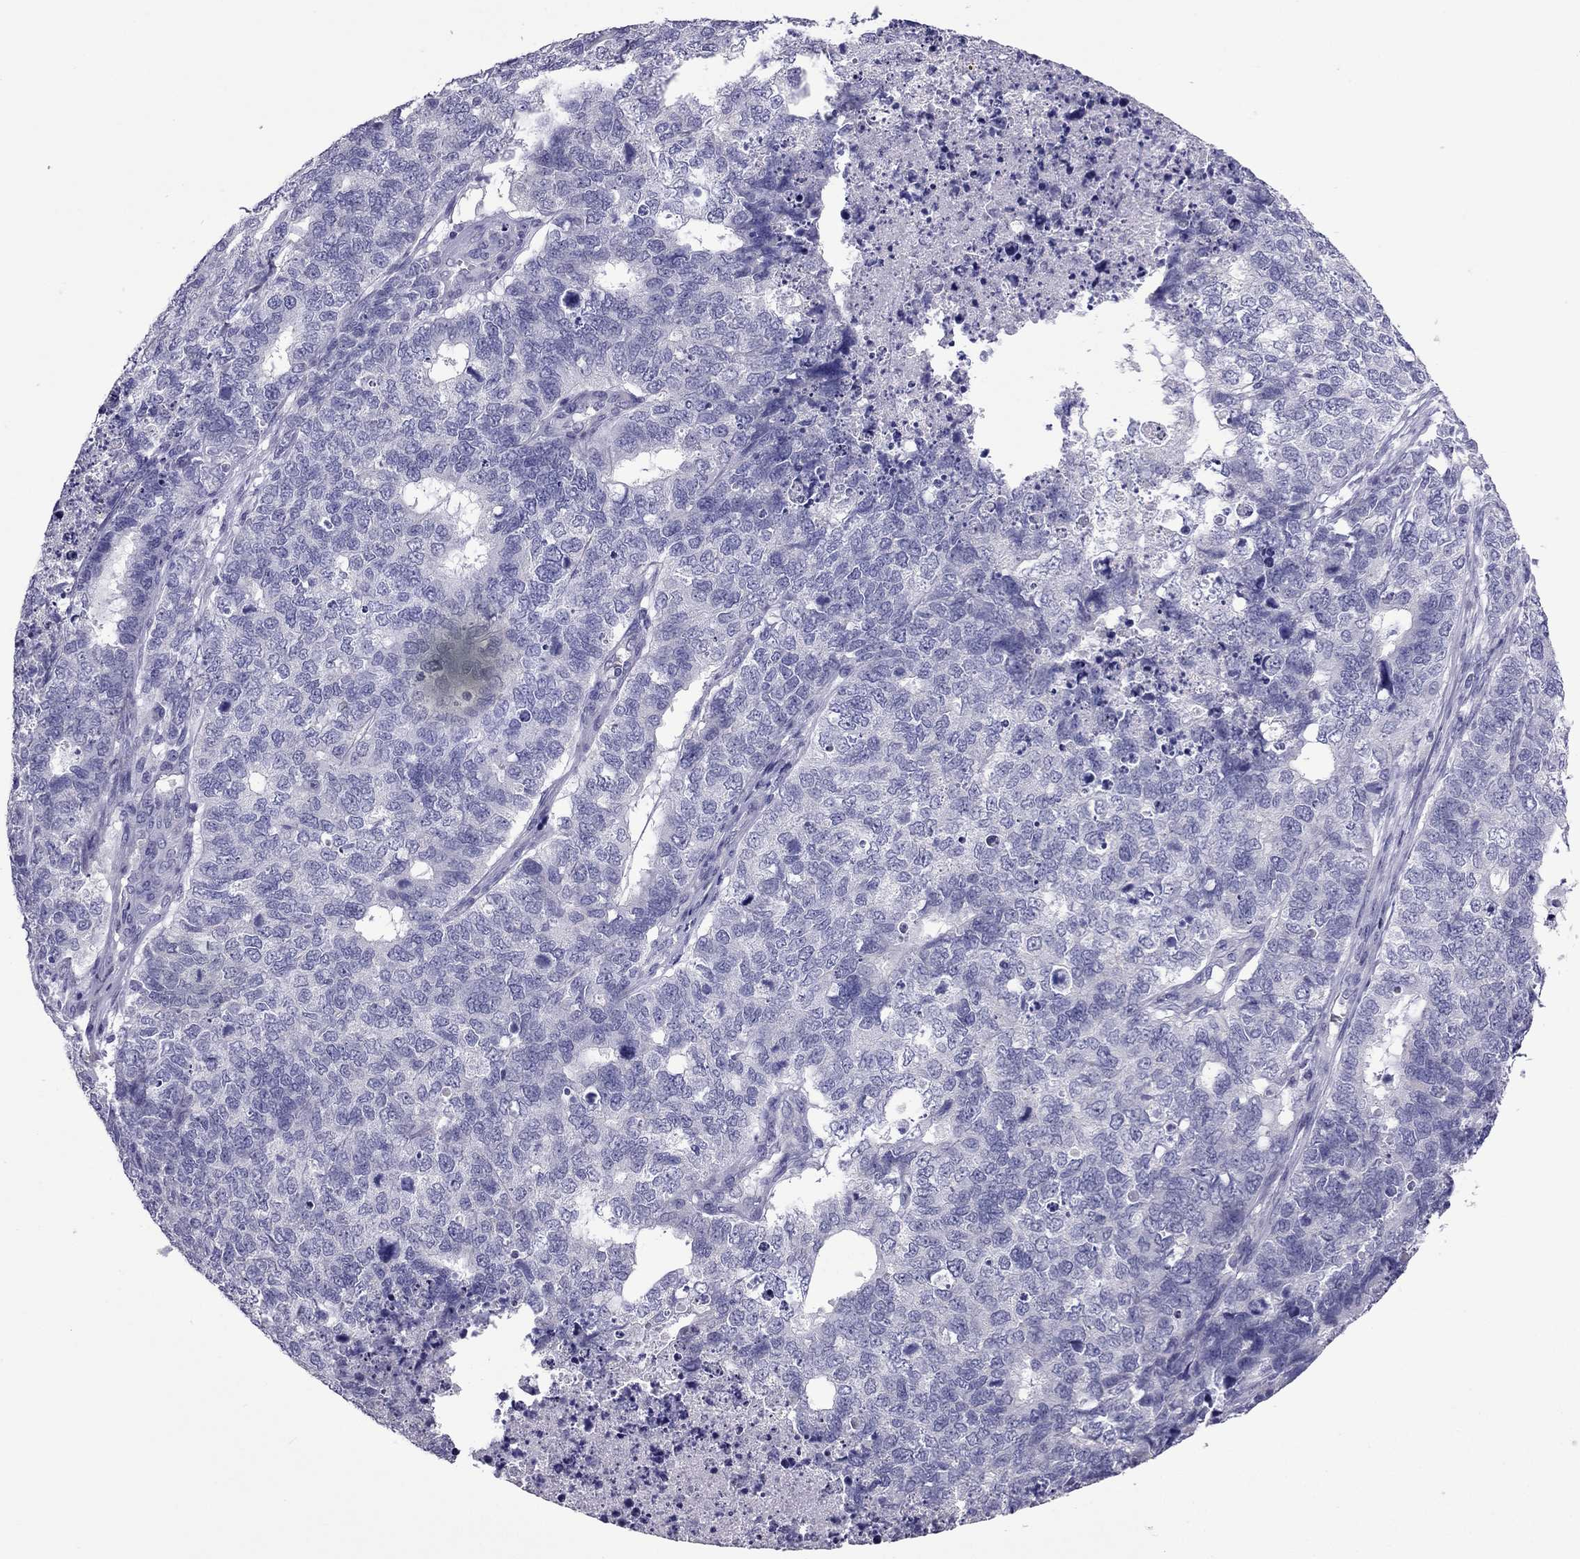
{"staining": {"intensity": "negative", "quantity": "none", "location": "none"}, "tissue": "cervical cancer", "cell_type": "Tumor cells", "image_type": "cancer", "snomed": [{"axis": "morphology", "description": "Squamous cell carcinoma, NOS"}, {"axis": "topography", "description": "Cervix"}], "caption": "A photomicrograph of squamous cell carcinoma (cervical) stained for a protein reveals no brown staining in tumor cells. Nuclei are stained in blue.", "gene": "PDE6A", "patient": {"sex": "female", "age": 63}}